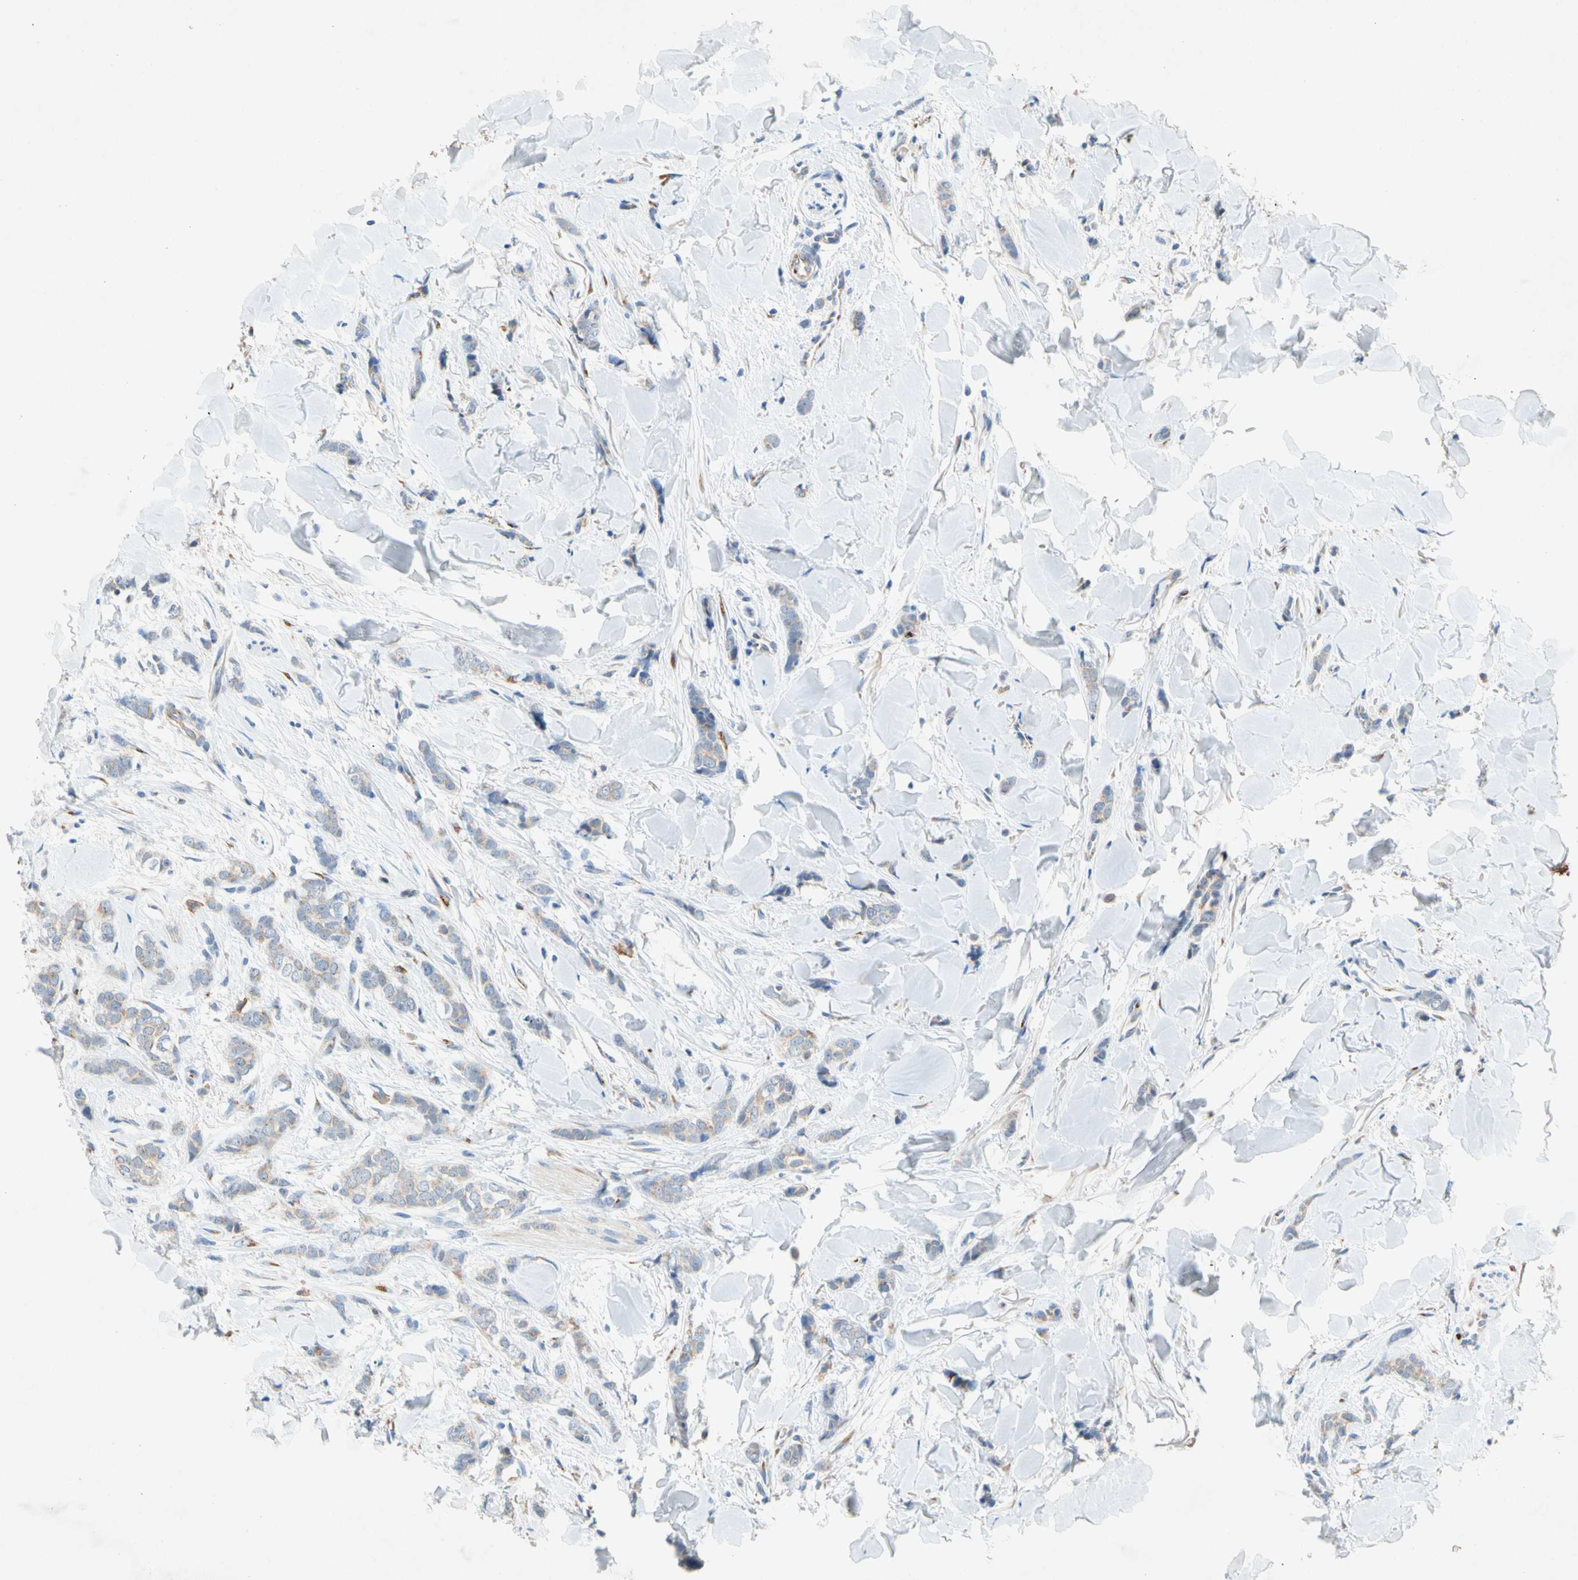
{"staining": {"intensity": "weak", "quantity": "25%-75%", "location": "cytoplasmic/membranous"}, "tissue": "breast cancer", "cell_type": "Tumor cells", "image_type": "cancer", "snomed": [{"axis": "morphology", "description": "Lobular carcinoma"}, {"axis": "topography", "description": "Skin"}, {"axis": "topography", "description": "Breast"}], "caption": "Breast lobular carcinoma was stained to show a protein in brown. There is low levels of weak cytoplasmic/membranous staining in approximately 25%-75% of tumor cells. (DAB (3,3'-diaminobenzidine) IHC, brown staining for protein, blue staining for nuclei).", "gene": "GASK1B", "patient": {"sex": "female", "age": 46}}